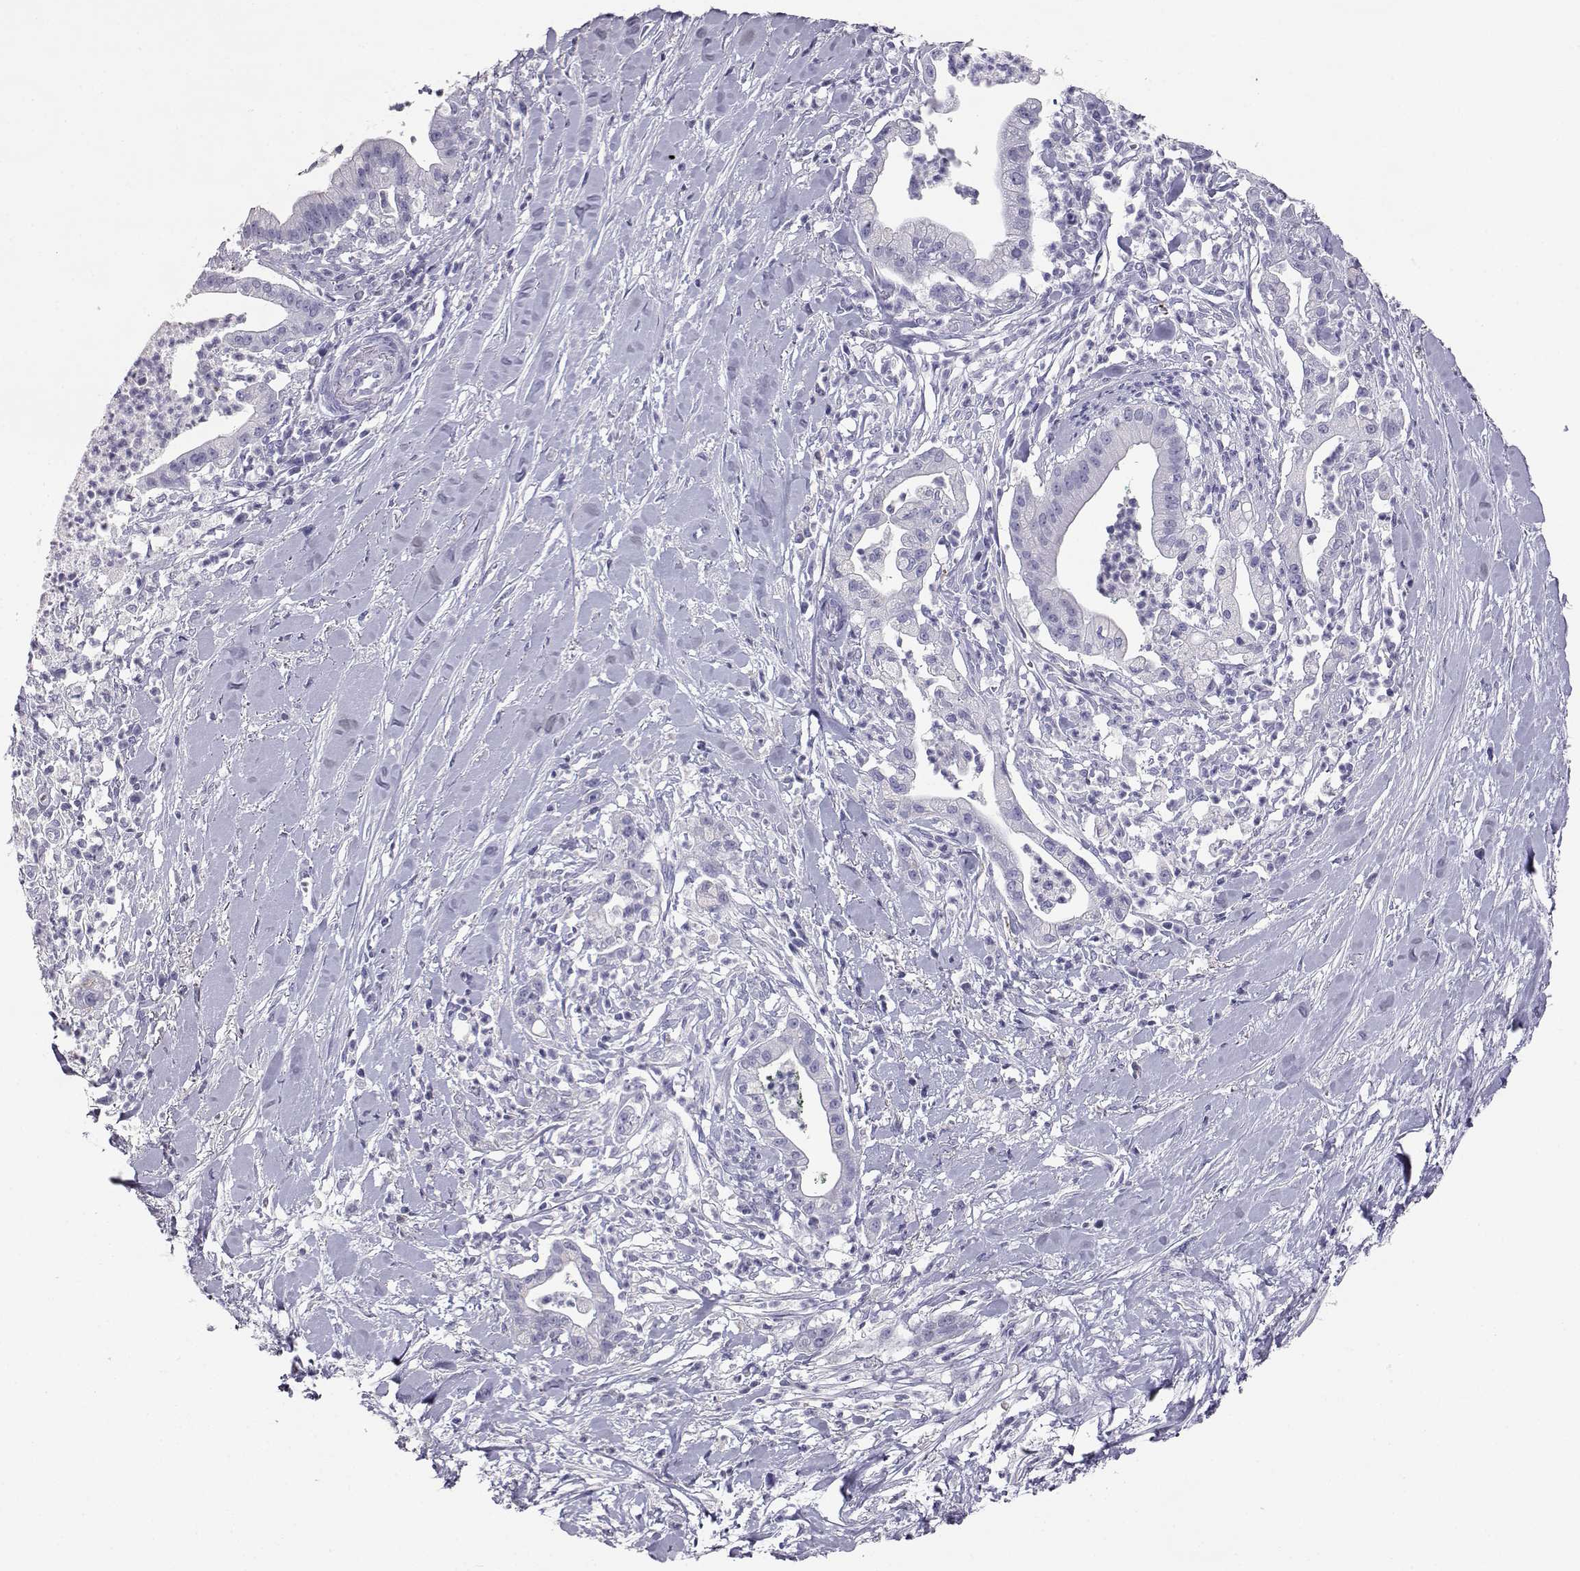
{"staining": {"intensity": "negative", "quantity": "none", "location": "none"}, "tissue": "pancreatic cancer", "cell_type": "Tumor cells", "image_type": "cancer", "snomed": [{"axis": "morphology", "description": "Normal tissue, NOS"}, {"axis": "morphology", "description": "Adenocarcinoma, NOS"}, {"axis": "topography", "description": "Lymph node"}, {"axis": "topography", "description": "Pancreas"}], "caption": "Photomicrograph shows no significant protein positivity in tumor cells of pancreatic adenocarcinoma.", "gene": "AKR1B1", "patient": {"sex": "female", "age": 58}}